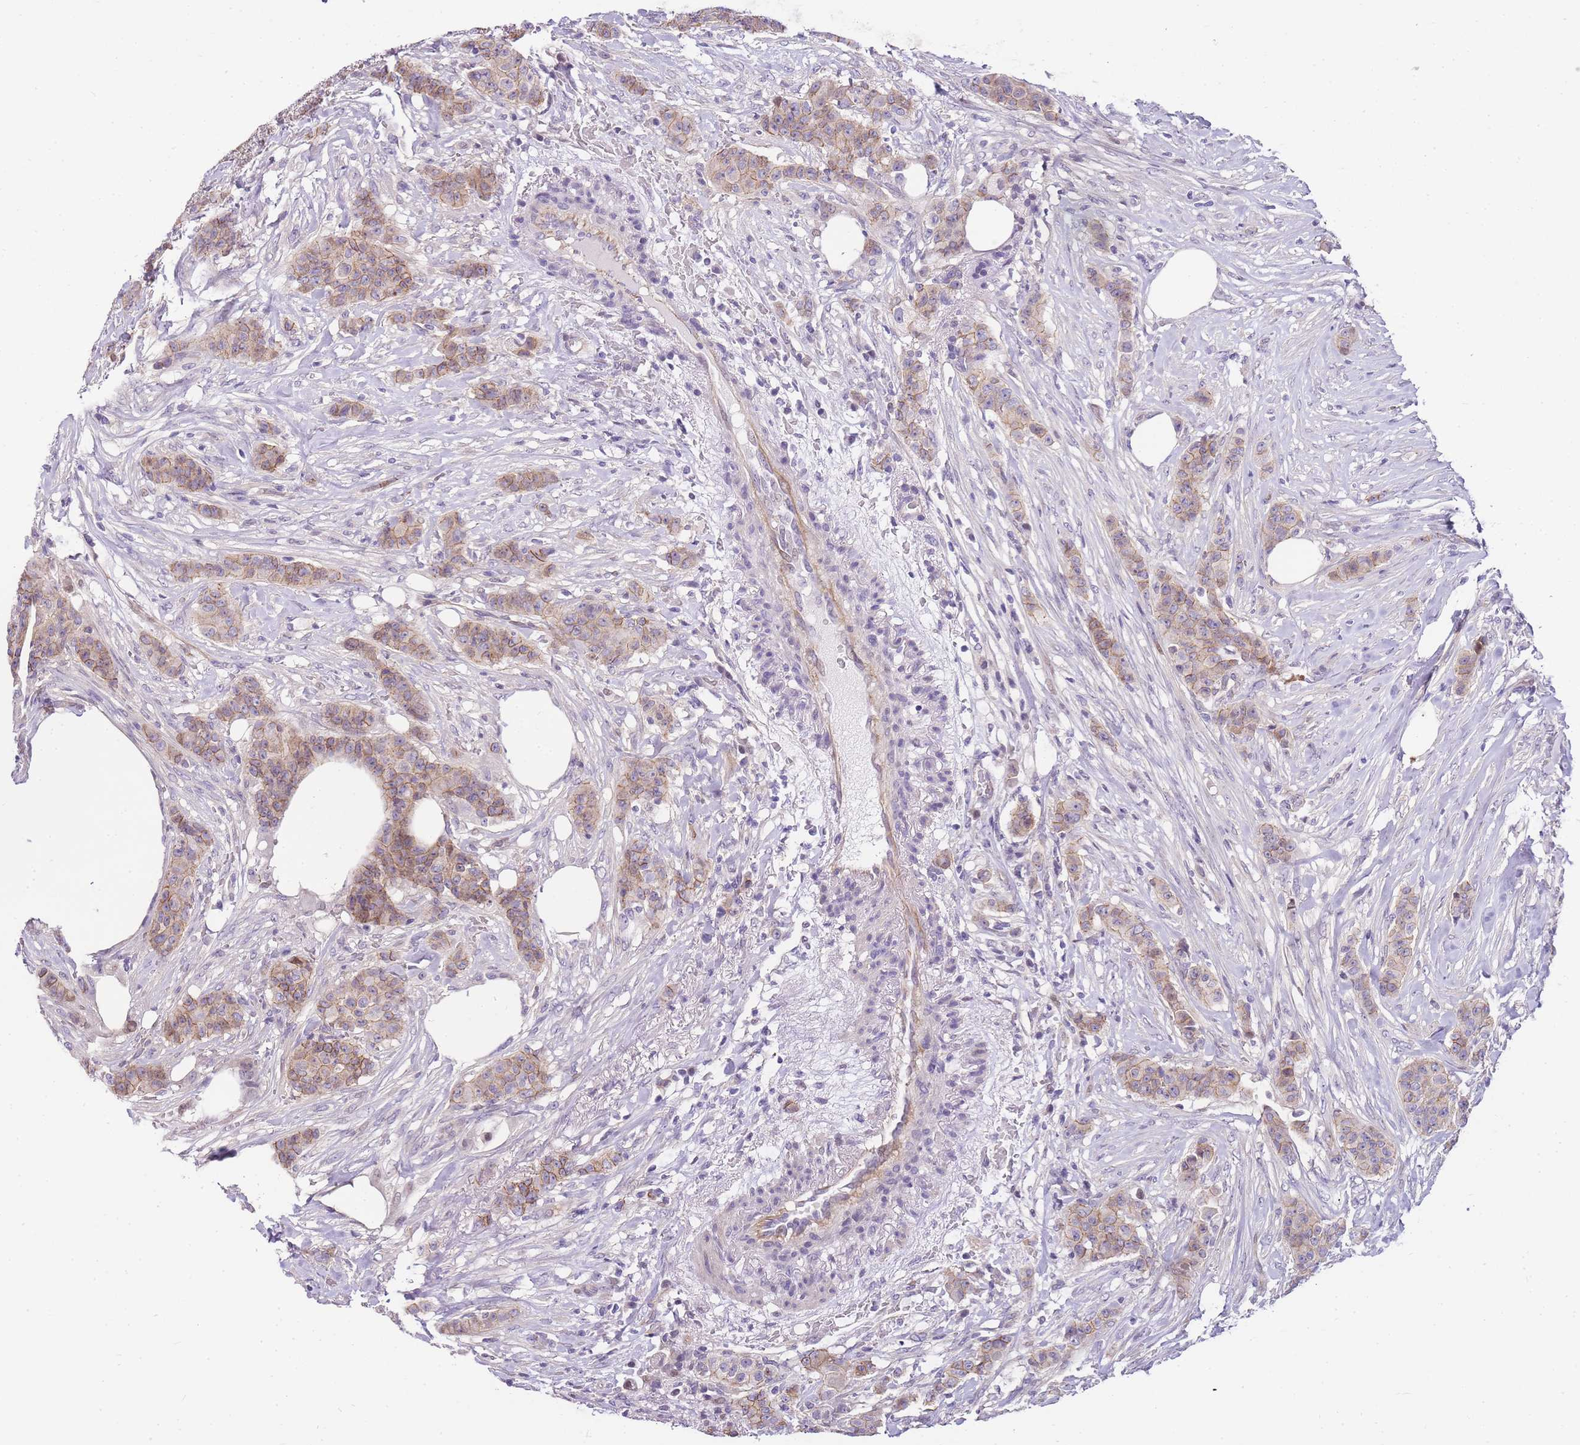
{"staining": {"intensity": "moderate", "quantity": "25%-75%", "location": "cytoplasmic/membranous"}, "tissue": "breast cancer", "cell_type": "Tumor cells", "image_type": "cancer", "snomed": [{"axis": "morphology", "description": "Duct carcinoma"}, {"axis": "topography", "description": "Breast"}], "caption": "Moderate cytoplasmic/membranous staining is appreciated in approximately 25%-75% of tumor cells in intraductal carcinoma (breast).", "gene": "CLBA1", "patient": {"sex": "female", "age": 40}}